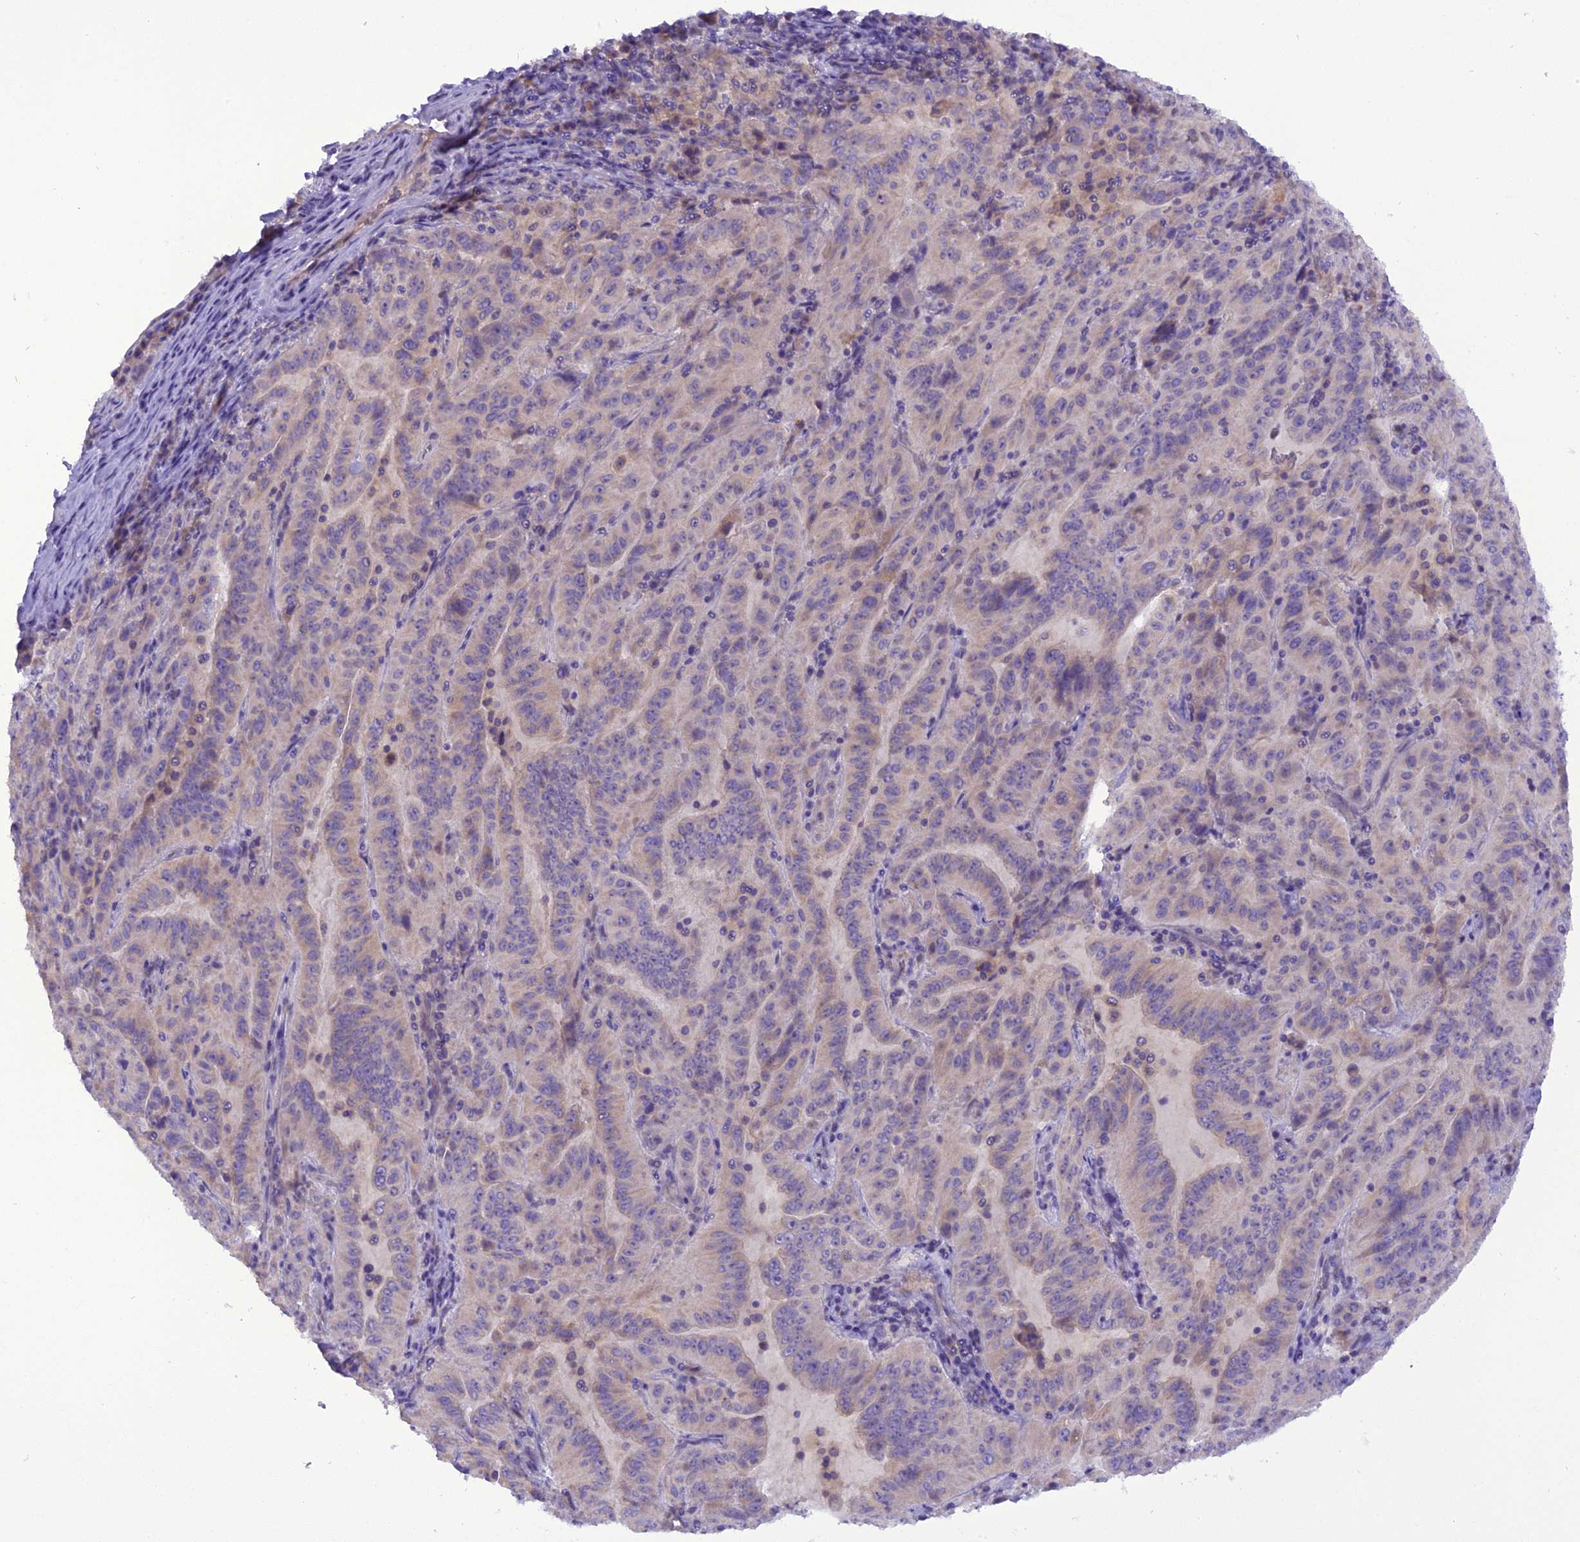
{"staining": {"intensity": "weak", "quantity": "<25%", "location": "cytoplasmic/membranous"}, "tissue": "pancreatic cancer", "cell_type": "Tumor cells", "image_type": "cancer", "snomed": [{"axis": "morphology", "description": "Adenocarcinoma, NOS"}, {"axis": "topography", "description": "Pancreas"}], "caption": "DAB (3,3'-diaminobenzidine) immunohistochemical staining of human pancreatic adenocarcinoma shows no significant staining in tumor cells.", "gene": "TRIM3", "patient": {"sex": "male", "age": 63}}